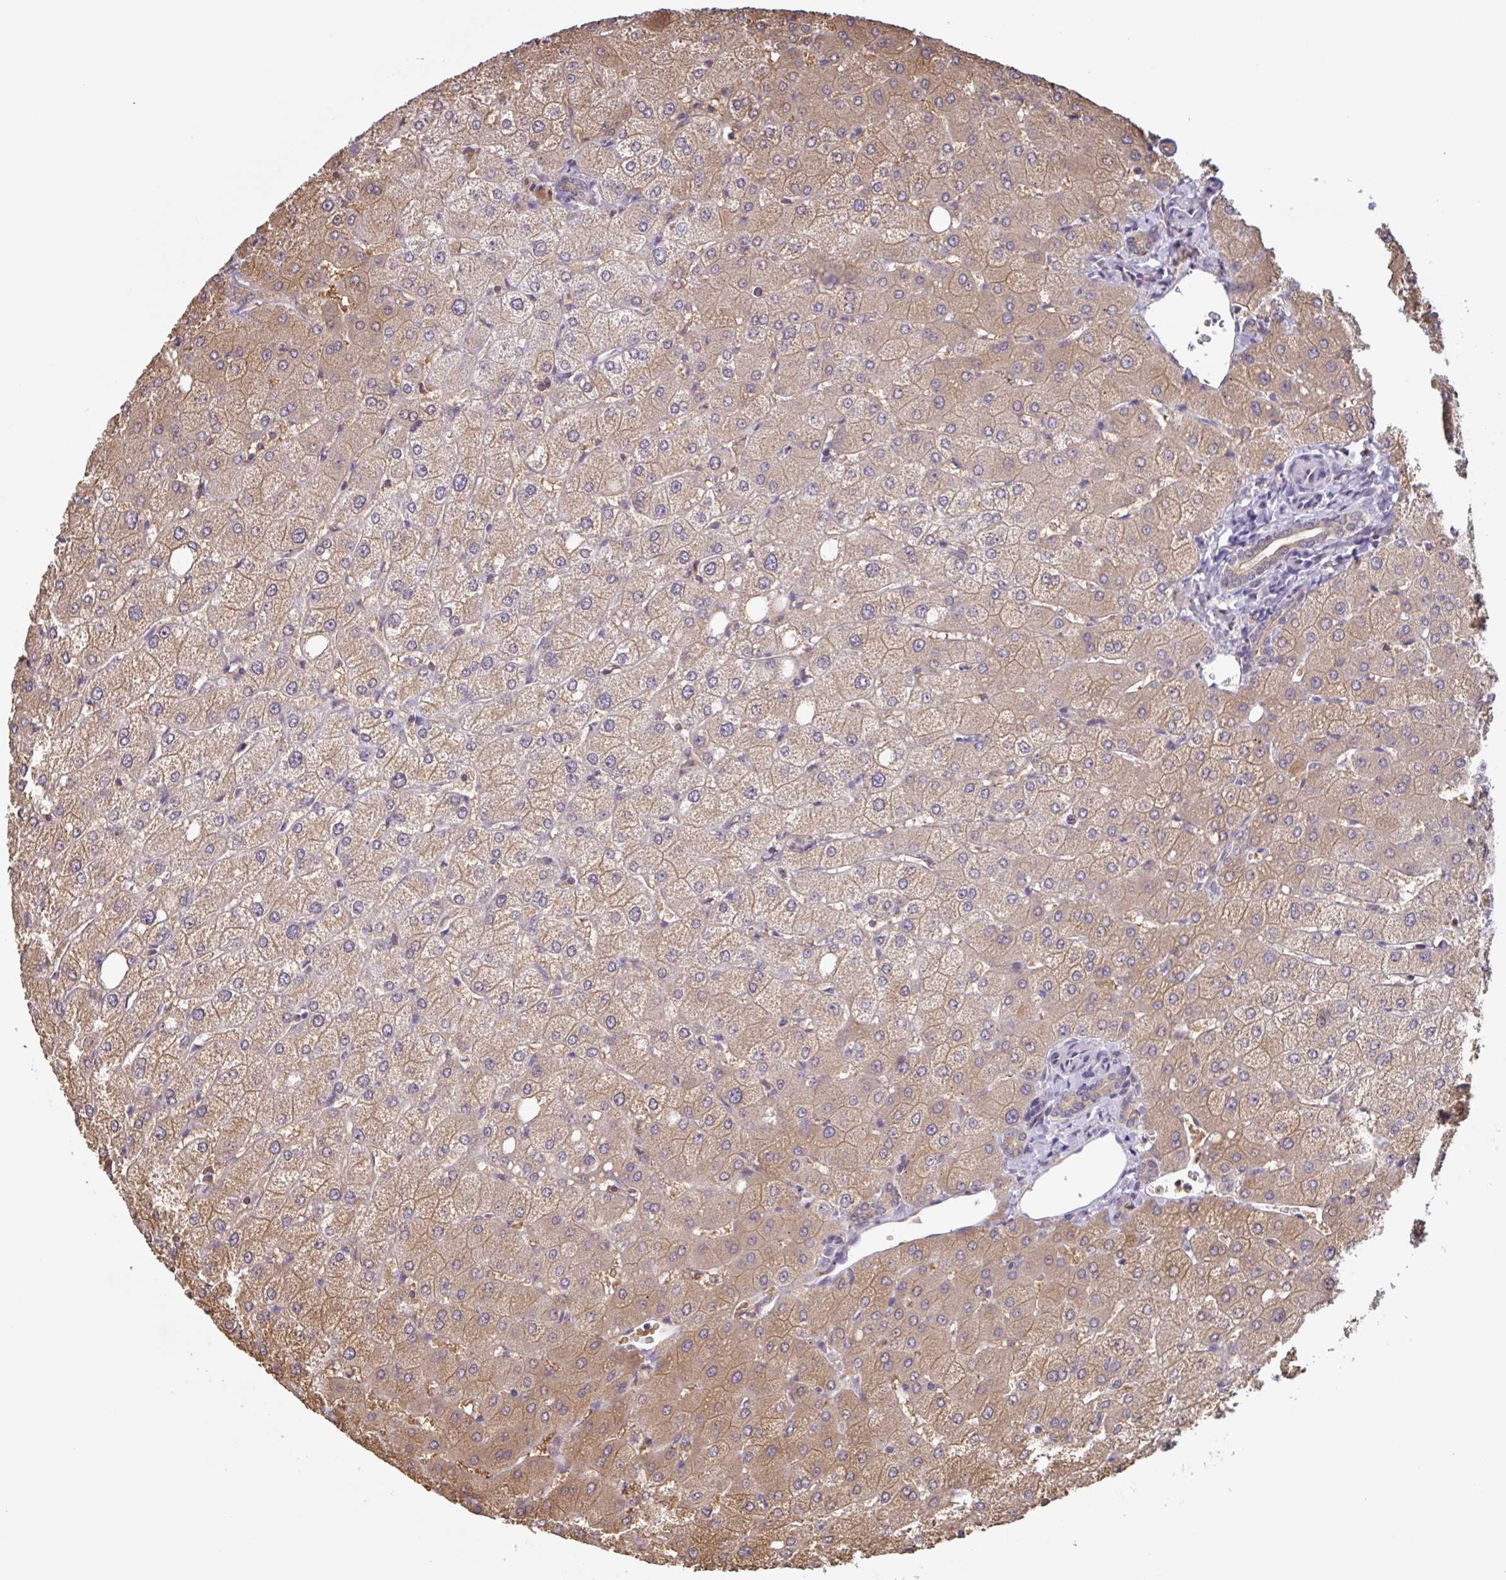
{"staining": {"intensity": "weak", "quantity": "25%-75%", "location": "cytoplasmic/membranous"}, "tissue": "liver", "cell_type": "Cholangiocytes", "image_type": "normal", "snomed": [{"axis": "morphology", "description": "Normal tissue, NOS"}, {"axis": "topography", "description": "Liver"}], "caption": "Protein staining demonstrates weak cytoplasmic/membranous positivity in about 25%-75% of cholangiocytes in benign liver.", "gene": "OTOP2", "patient": {"sex": "female", "age": 54}}